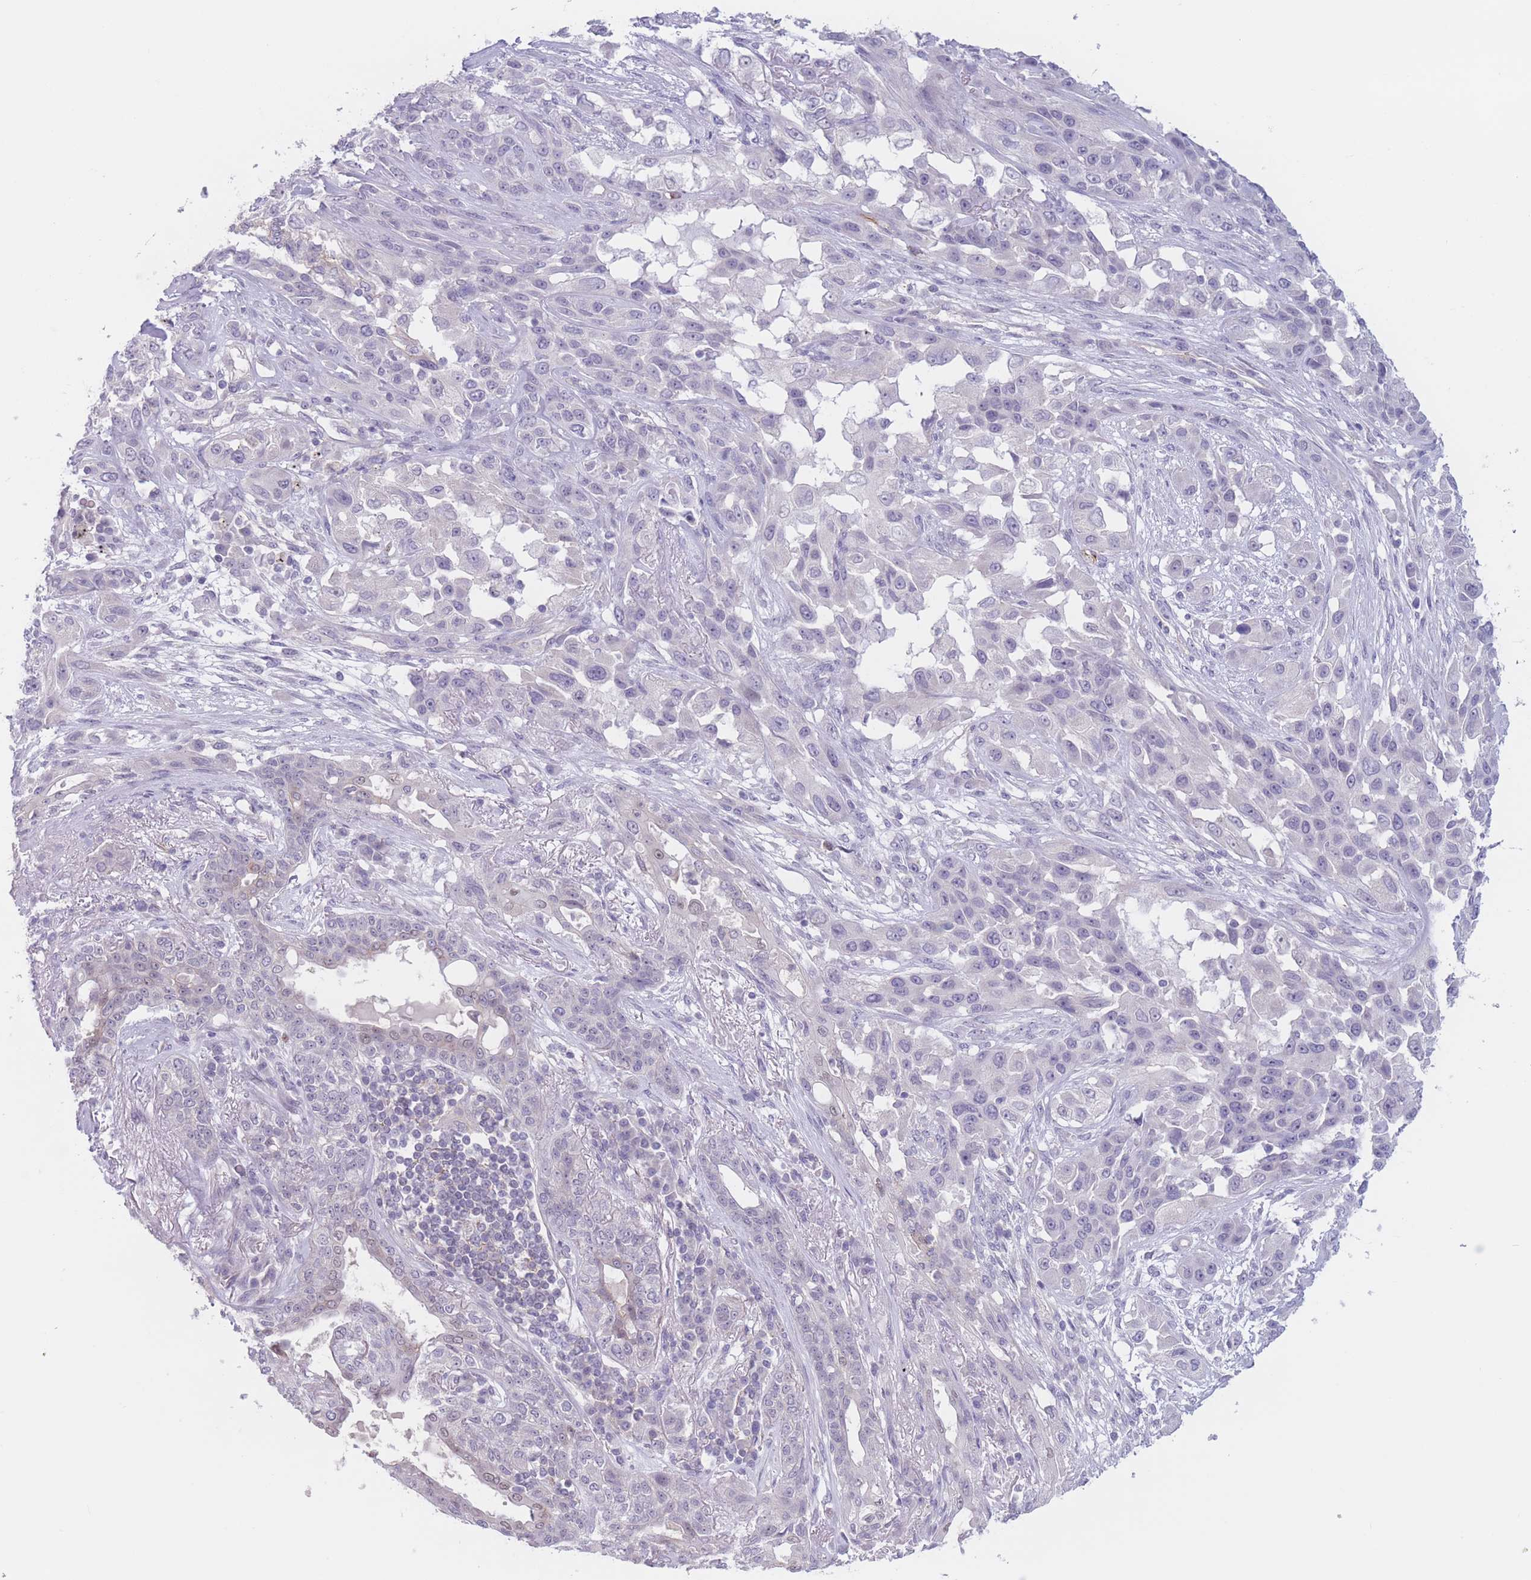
{"staining": {"intensity": "negative", "quantity": "none", "location": "none"}, "tissue": "lung cancer", "cell_type": "Tumor cells", "image_type": "cancer", "snomed": [{"axis": "morphology", "description": "Squamous cell carcinoma, NOS"}, {"axis": "topography", "description": "Lung"}], "caption": "Immunohistochemical staining of human lung squamous cell carcinoma displays no significant expression in tumor cells.", "gene": "ZNF439", "patient": {"sex": "female", "age": 70}}